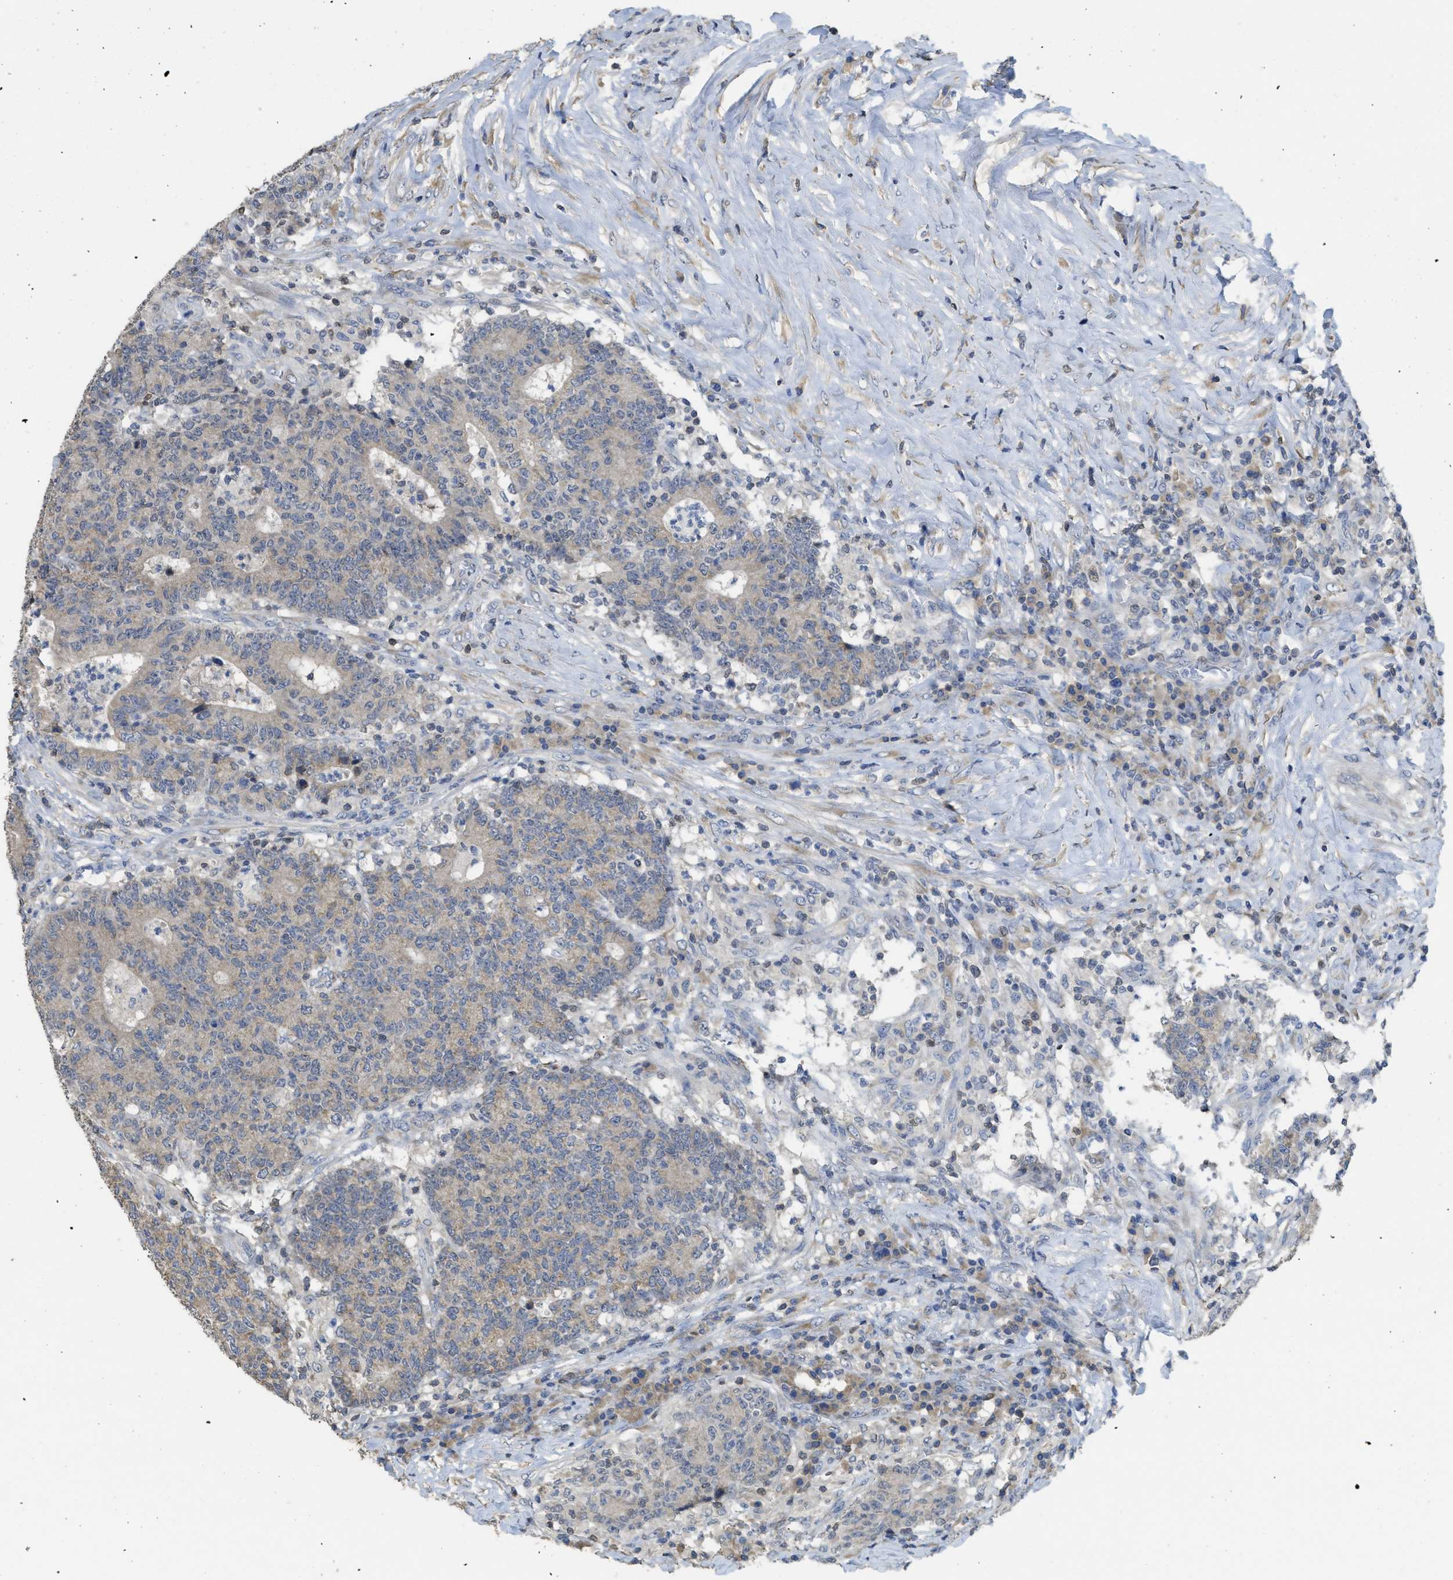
{"staining": {"intensity": "weak", "quantity": ">75%", "location": "cytoplasmic/membranous"}, "tissue": "colorectal cancer", "cell_type": "Tumor cells", "image_type": "cancer", "snomed": [{"axis": "morphology", "description": "Normal tissue, NOS"}, {"axis": "morphology", "description": "Adenocarcinoma, NOS"}, {"axis": "topography", "description": "Colon"}], "caption": "The photomicrograph reveals immunohistochemical staining of adenocarcinoma (colorectal). There is weak cytoplasmic/membranous staining is appreciated in about >75% of tumor cells.", "gene": "SFXN2", "patient": {"sex": "female", "age": 75}}